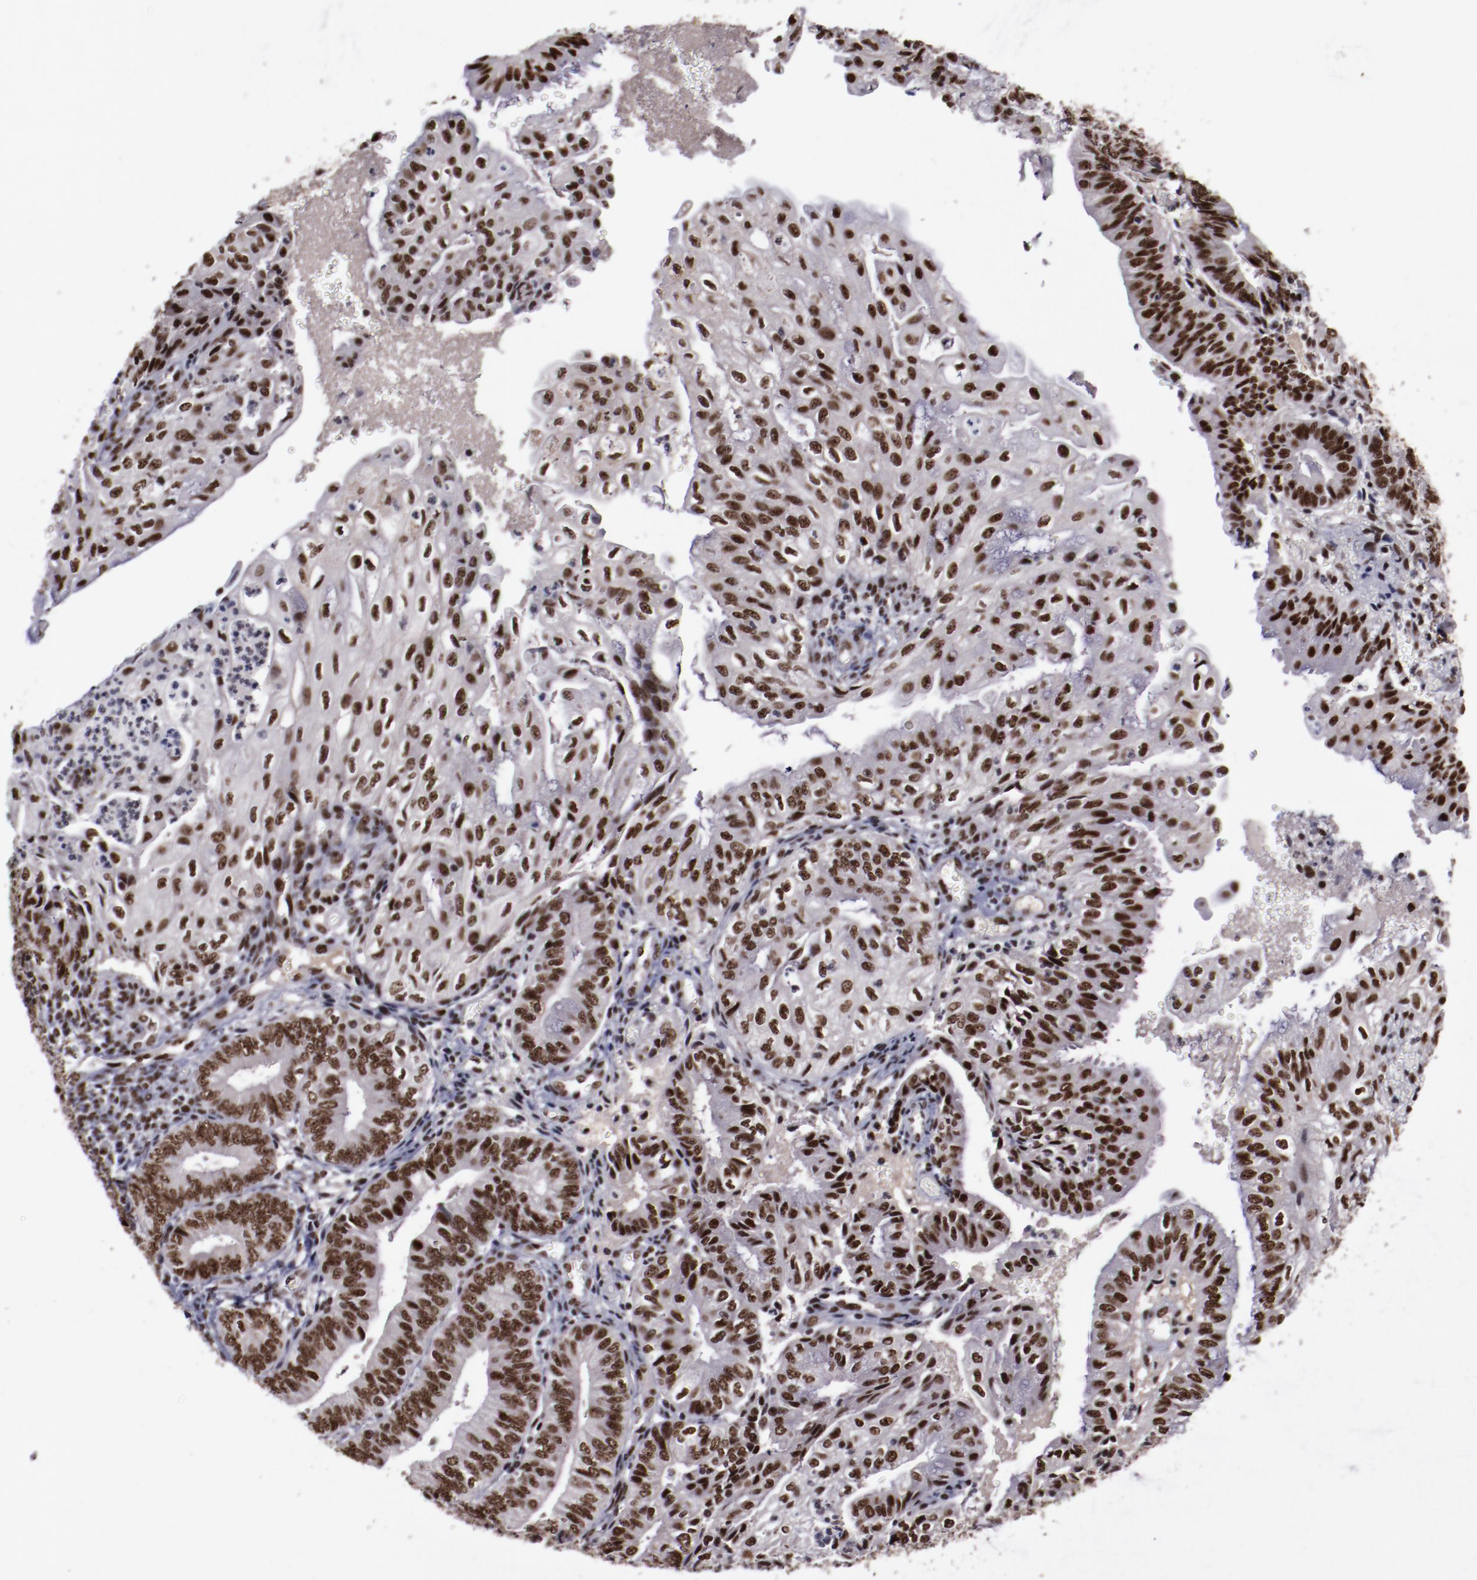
{"staining": {"intensity": "strong", "quantity": ">75%", "location": "nuclear"}, "tissue": "endometrial cancer", "cell_type": "Tumor cells", "image_type": "cancer", "snomed": [{"axis": "morphology", "description": "Adenocarcinoma, NOS"}, {"axis": "topography", "description": "Endometrium"}], "caption": "The image reveals staining of endometrial cancer (adenocarcinoma), revealing strong nuclear protein expression (brown color) within tumor cells. Nuclei are stained in blue.", "gene": "ERH", "patient": {"sex": "female", "age": 55}}